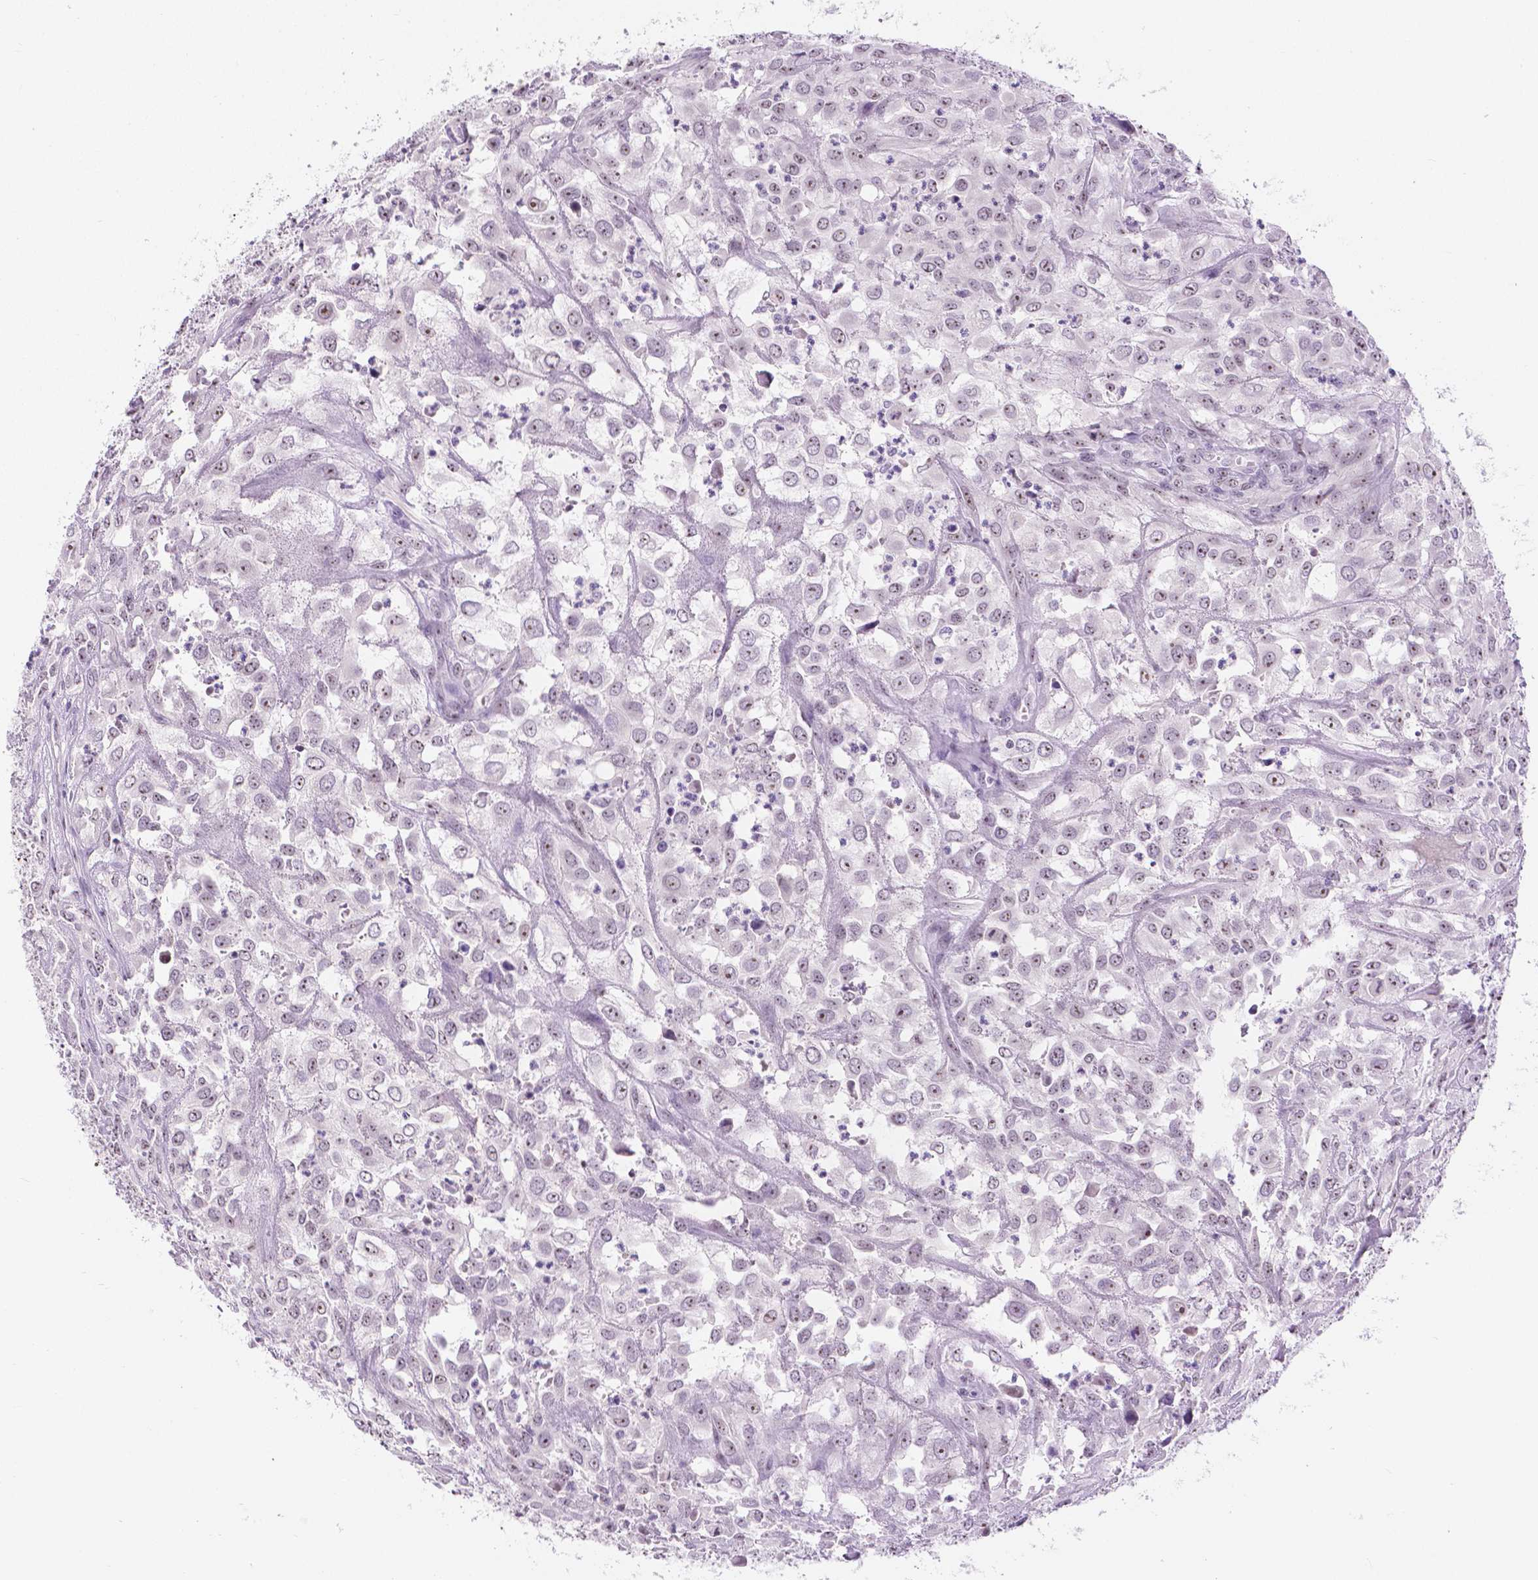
{"staining": {"intensity": "weak", "quantity": "<25%", "location": "nuclear"}, "tissue": "urothelial cancer", "cell_type": "Tumor cells", "image_type": "cancer", "snomed": [{"axis": "morphology", "description": "Urothelial carcinoma, High grade"}, {"axis": "topography", "description": "Urinary bladder"}], "caption": "This photomicrograph is of high-grade urothelial carcinoma stained with IHC to label a protein in brown with the nuclei are counter-stained blue. There is no positivity in tumor cells.", "gene": "NHP2", "patient": {"sex": "male", "age": 67}}